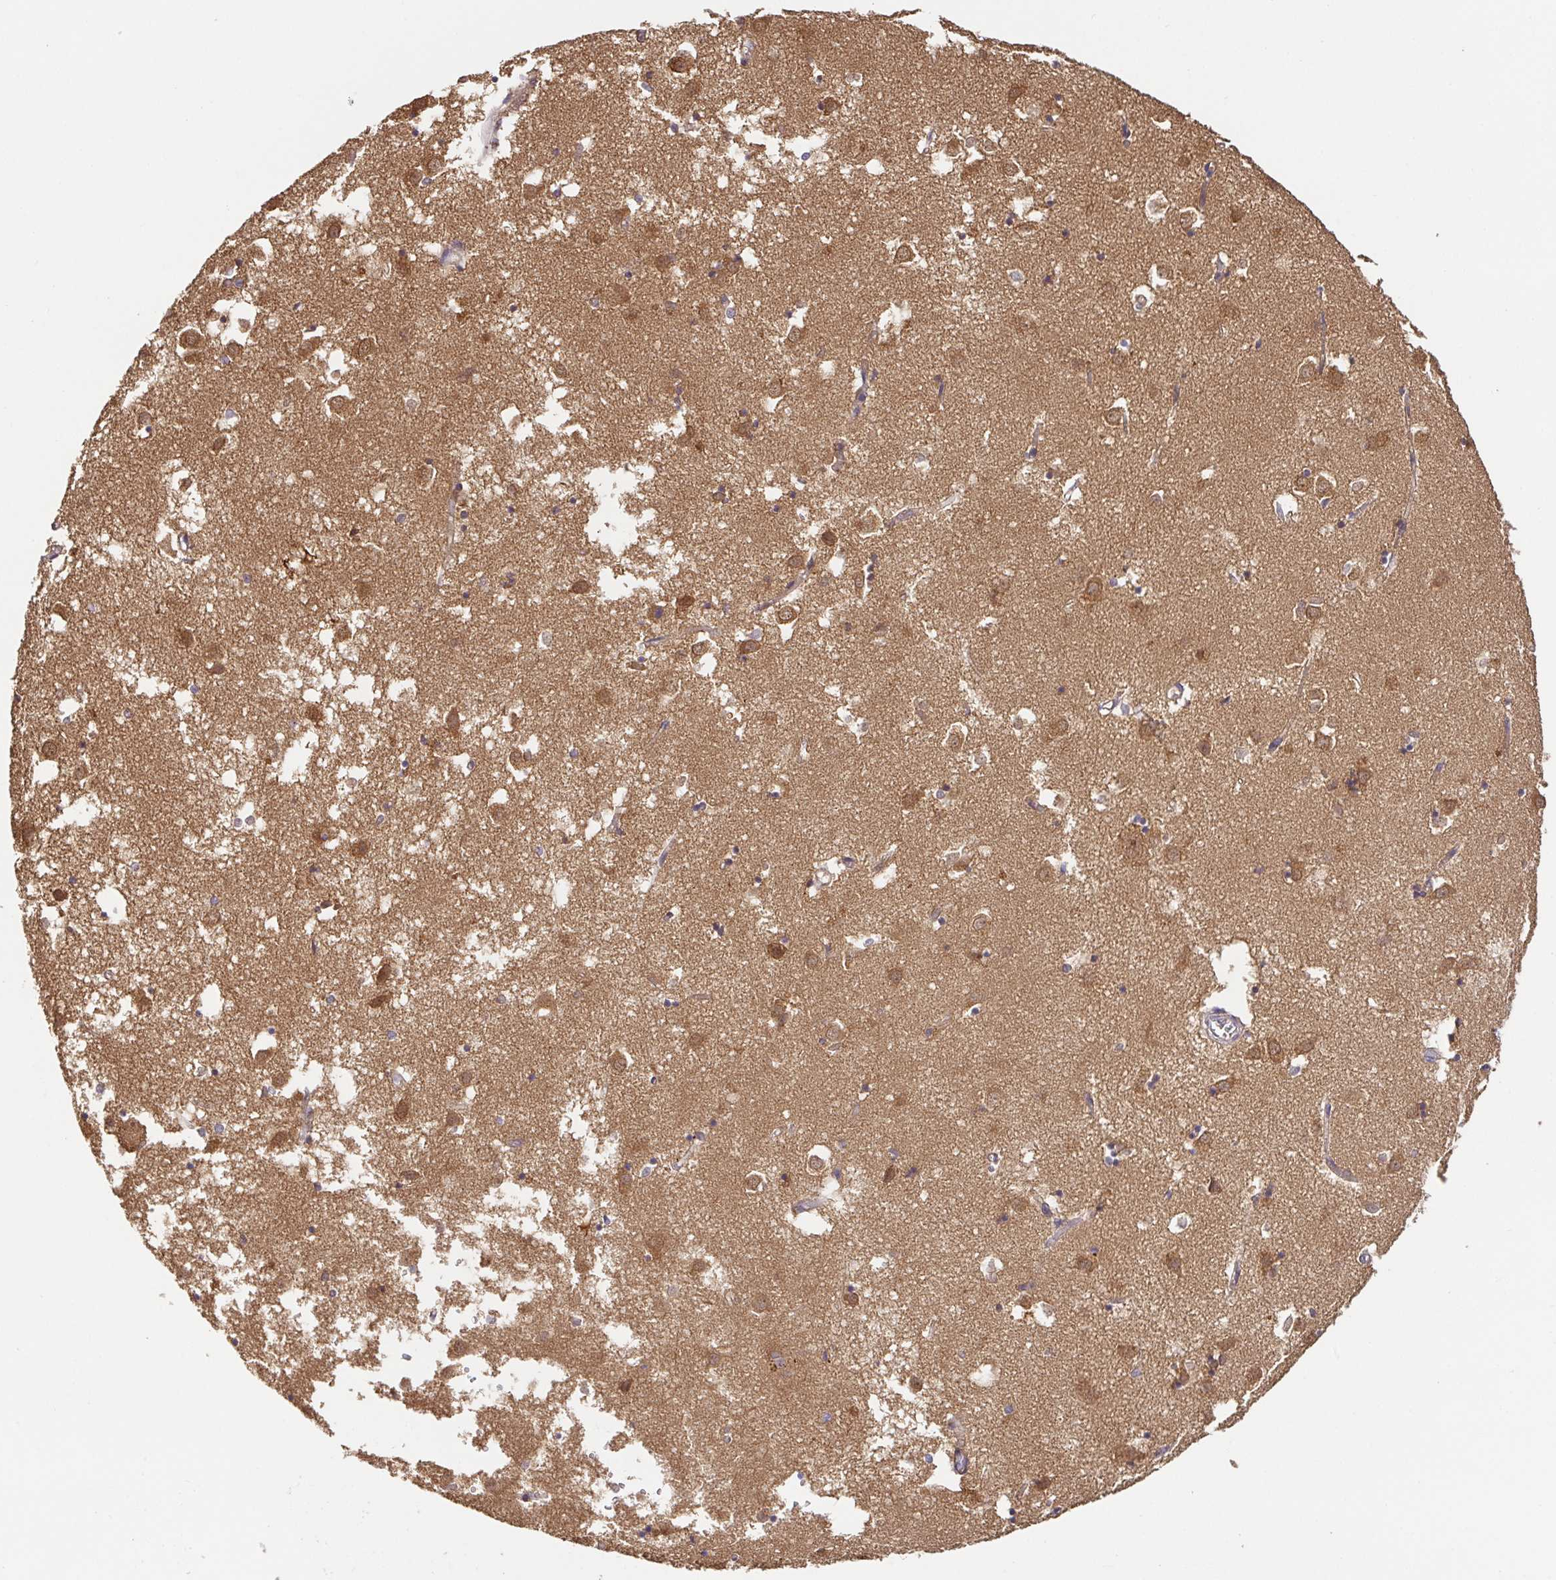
{"staining": {"intensity": "moderate", "quantity": "25%-75%", "location": "cytoplasmic/membranous"}, "tissue": "caudate", "cell_type": "Glial cells", "image_type": "normal", "snomed": [{"axis": "morphology", "description": "Normal tissue, NOS"}, {"axis": "topography", "description": "Lateral ventricle wall"}], "caption": "The micrograph exhibits immunohistochemical staining of unremarkable caudate. There is moderate cytoplasmic/membranous staining is seen in about 25%-75% of glial cells.", "gene": "HAGH", "patient": {"sex": "male", "age": 70}}